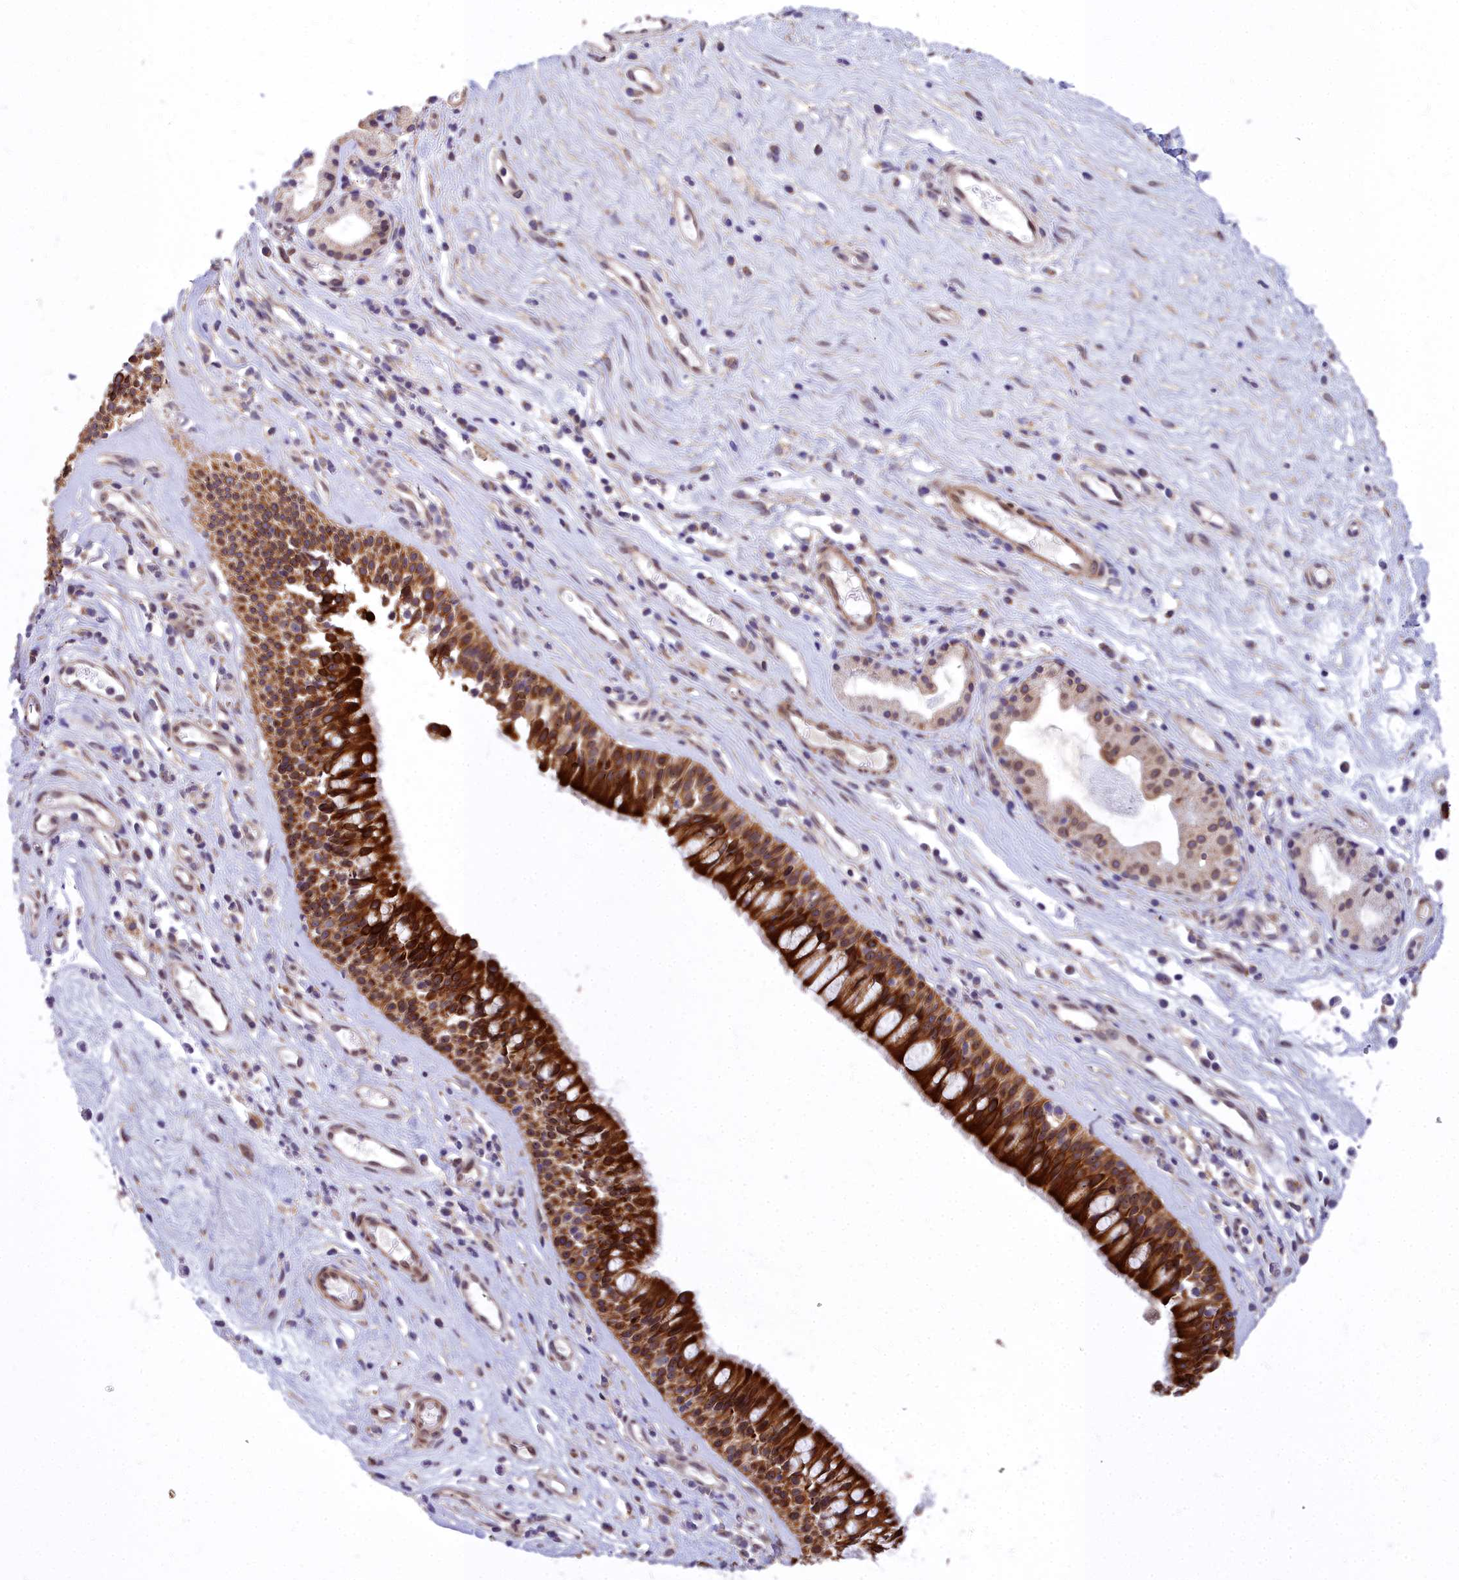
{"staining": {"intensity": "strong", "quantity": ">75%", "location": "cytoplasmic/membranous,nuclear"}, "tissue": "nasopharynx", "cell_type": "Respiratory epithelial cells", "image_type": "normal", "snomed": [{"axis": "morphology", "description": "Normal tissue, NOS"}, {"axis": "morphology", "description": "Inflammation, NOS"}, {"axis": "morphology", "description": "Malignant melanoma, Metastatic site"}, {"axis": "topography", "description": "Nasopharynx"}], "caption": "Protein staining of benign nasopharynx shows strong cytoplasmic/membranous,nuclear positivity in approximately >75% of respiratory epithelial cells. Ihc stains the protein in brown and the nuclei are stained blue.", "gene": "ABCB8", "patient": {"sex": "male", "age": 70}}